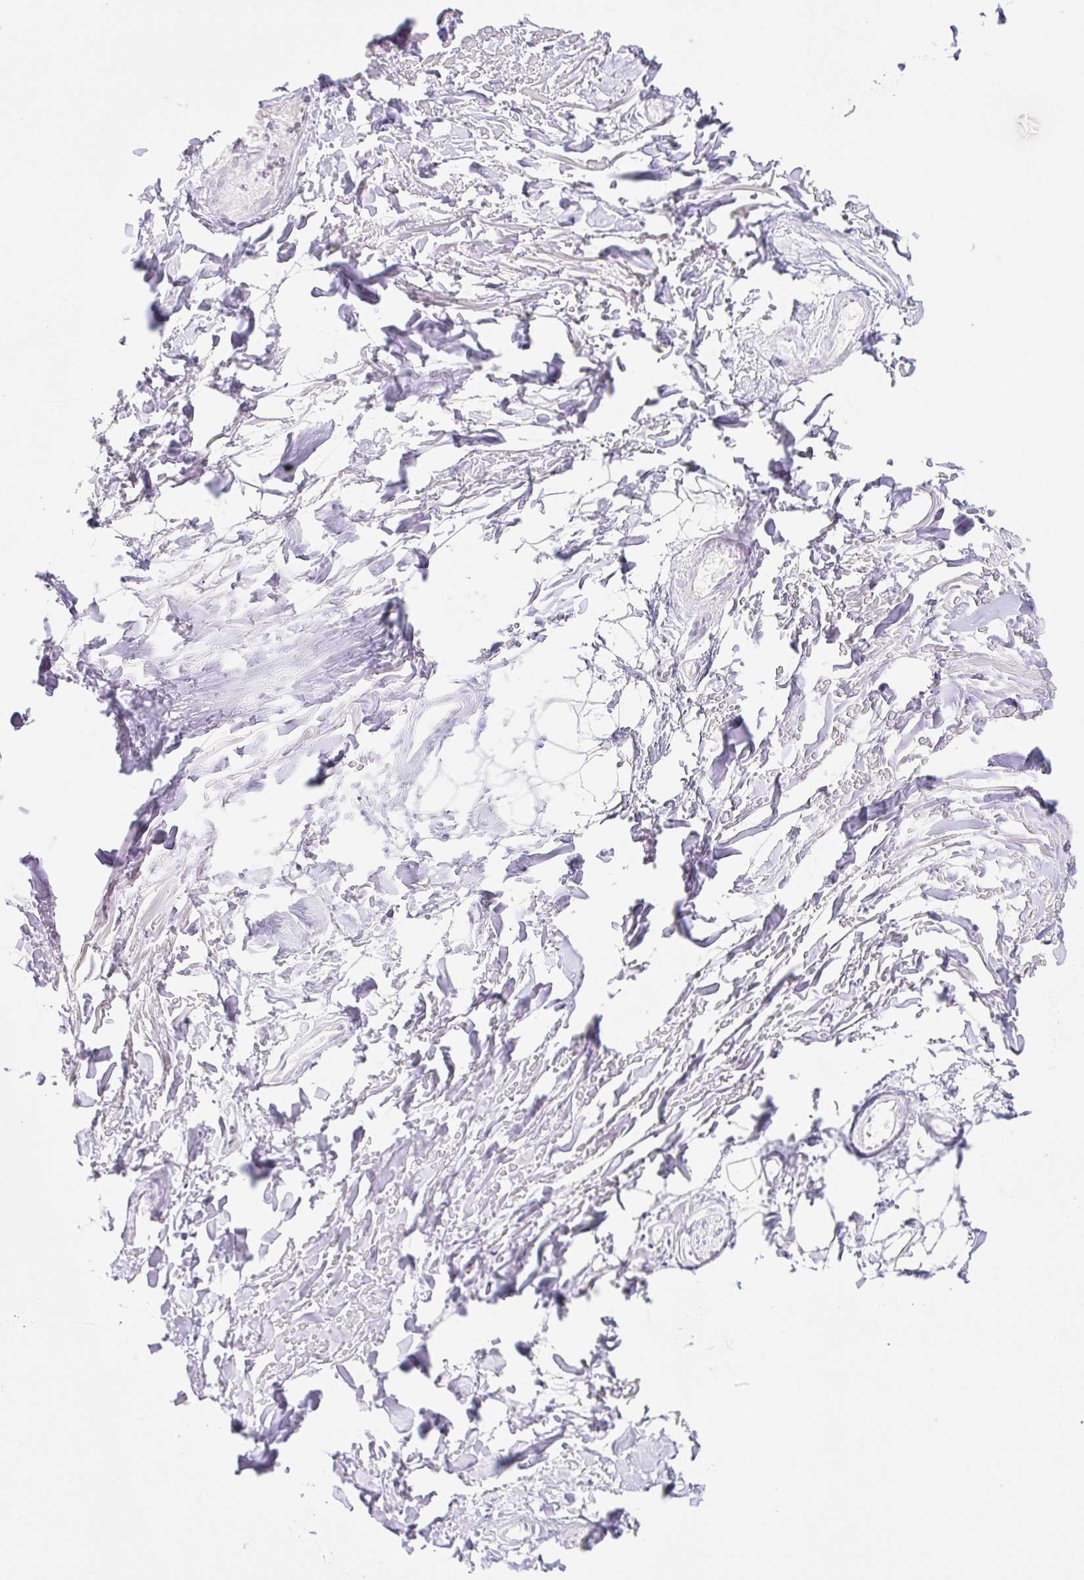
{"staining": {"intensity": "negative", "quantity": "none", "location": "none"}, "tissue": "adipose tissue", "cell_type": "Adipocytes", "image_type": "normal", "snomed": [{"axis": "morphology", "description": "Normal tissue, NOS"}, {"axis": "topography", "description": "Cartilage tissue"}], "caption": "Adipocytes show no significant protein staining in unremarkable adipose tissue.", "gene": "DKK4", "patient": {"sex": "male", "age": 57}}